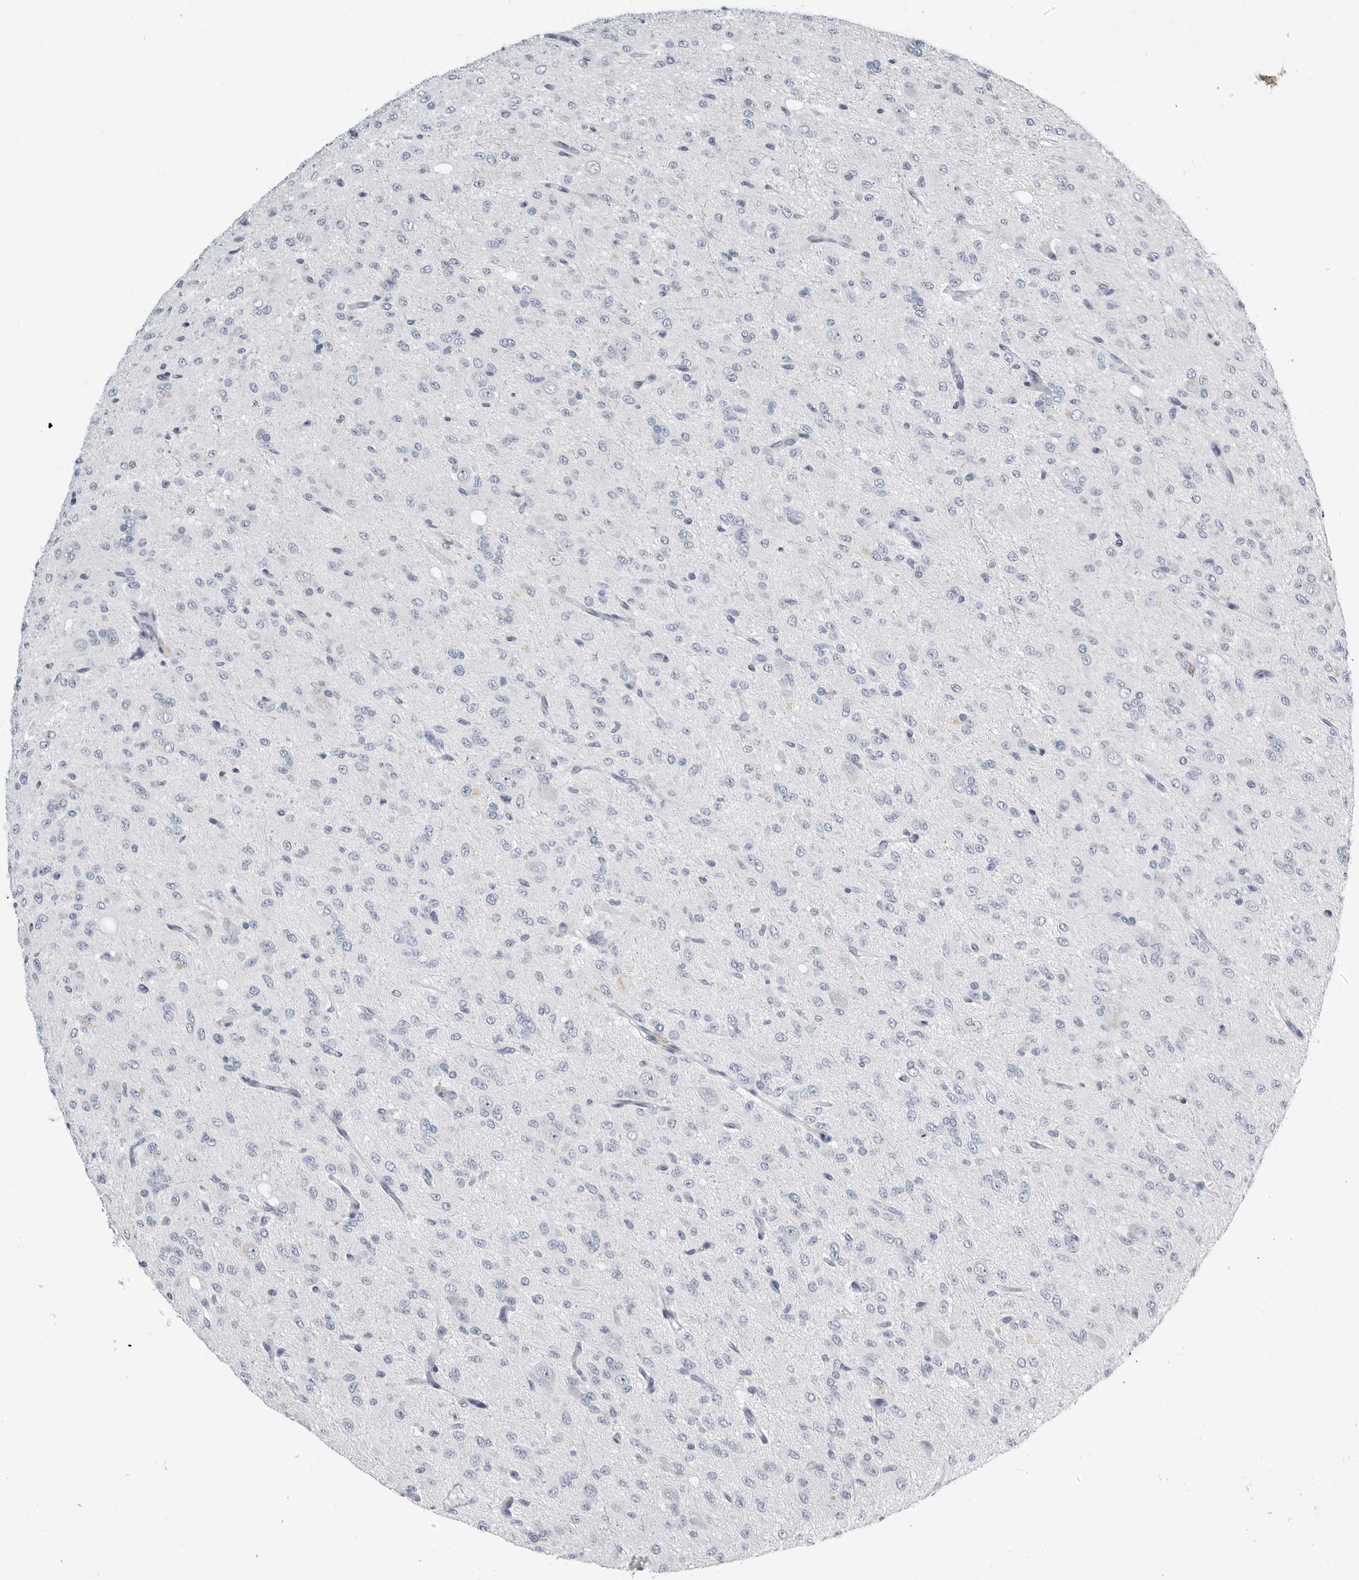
{"staining": {"intensity": "negative", "quantity": "none", "location": "none"}, "tissue": "glioma", "cell_type": "Tumor cells", "image_type": "cancer", "snomed": [{"axis": "morphology", "description": "Glioma, malignant, High grade"}, {"axis": "topography", "description": "Brain"}], "caption": "DAB (3,3'-diaminobenzidine) immunohistochemical staining of glioma displays no significant positivity in tumor cells.", "gene": "PLN", "patient": {"sex": "female", "age": 59}}